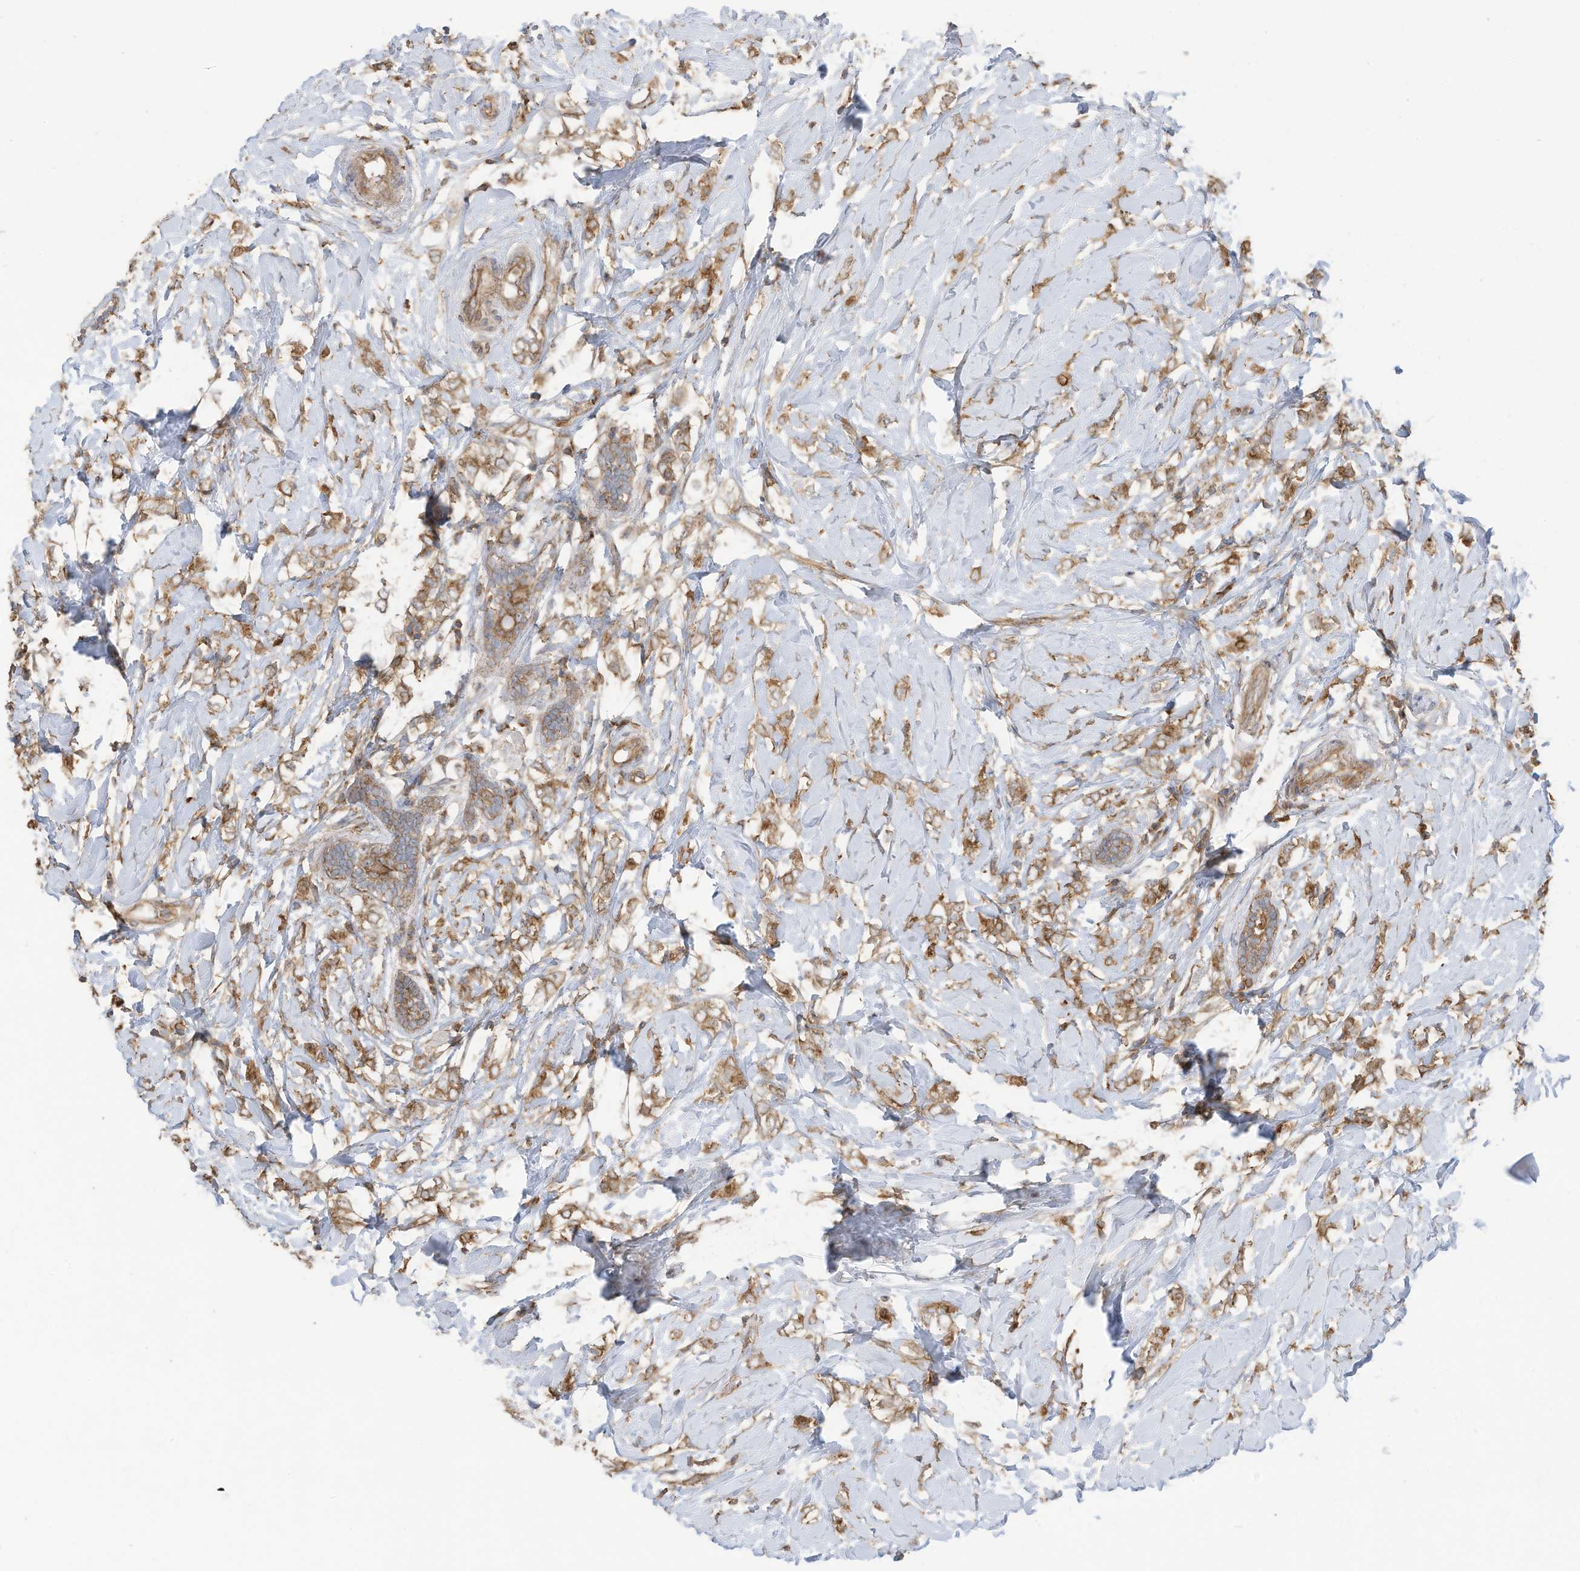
{"staining": {"intensity": "moderate", "quantity": ">75%", "location": "cytoplasmic/membranous"}, "tissue": "breast cancer", "cell_type": "Tumor cells", "image_type": "cancer", "snomed": [{"axis": "morphology", "description": "Normal tissue, NOS"}, {"axis": "morphology", "description": "Lobular carcinoma"}, {"axis": "topography", "description": "Breast"}], "caption": "Protein expression analysis of human breast cancer reveals moderate cytoplasmic/membranous positivity in approximately >75% of tumor cells. (IHC, brightfield microscopy, high magnification).", "gene": "CGAS", "patient": {"sex": "female", "age": 47}}